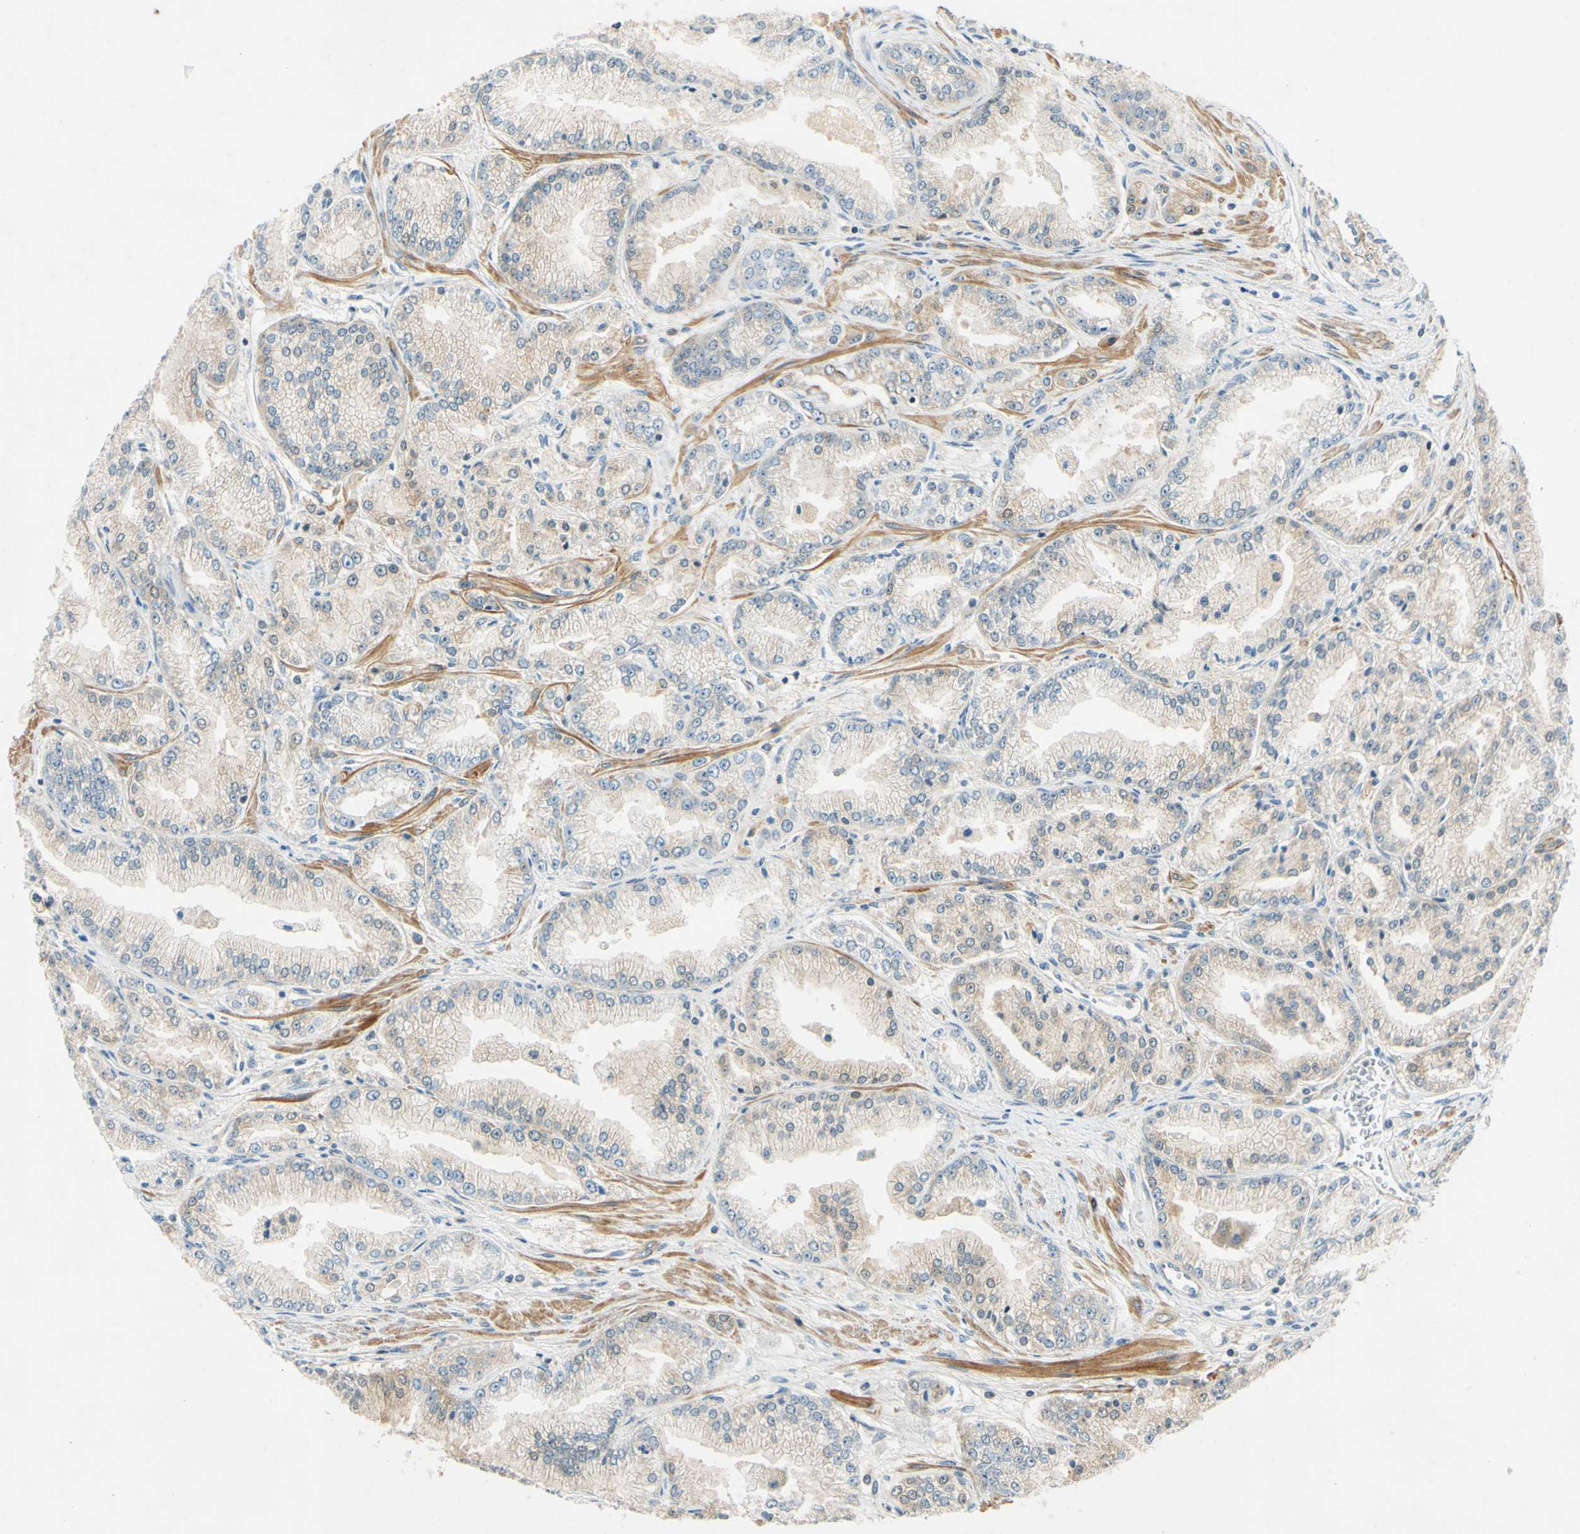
{"staining": {"intensity": "weak", "quantity": "25%-75%", "location": "cytoplasmic/membranous"}, "tissue": "prostate cancer", "cell_type": "Tumor cells", "image_type": "cancer", "snomed": [{"axis": "morphology", "description": "Adenocarcinoma, High grade"}, {"axis": "topography", "description": "Prostate"}], "caption": "Immunohistochemistry (DAB) staining of human prostate adenocarcinoma (high-grade) reveals weak cytoplasmic/membranous protein staining in about 25%-75% of tumor cells.", "gene": "WIPI1", "patient": {"sex": "male", "age": 61}}